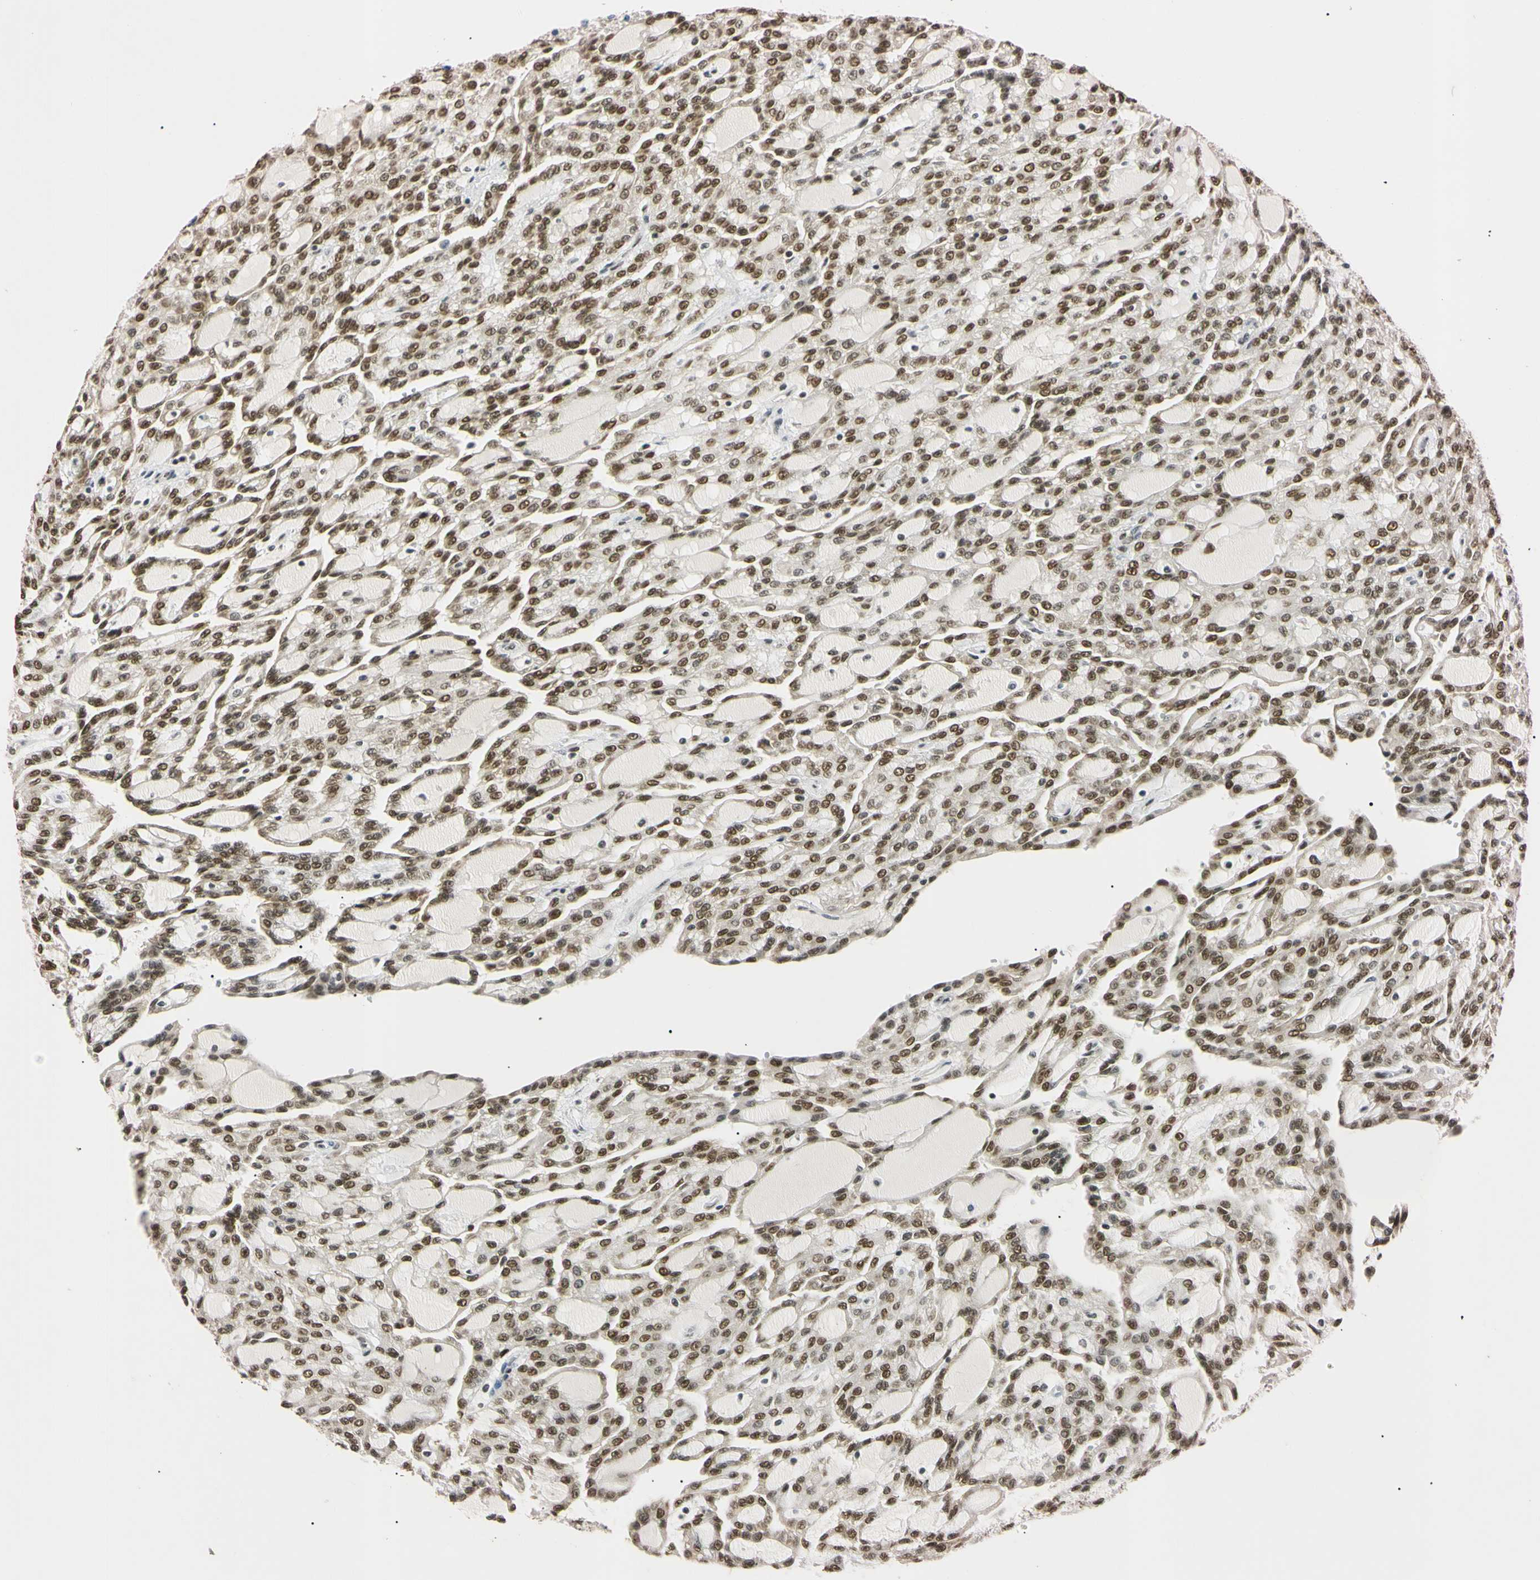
{"staining": {"intensity": "strong", "quantity": ">75%", "location": "nuclear"}, "tissue": "renal cancer", "cell_type": "Tumor cells", "image_type": "cancer", "snomed": [{"axis": "morphology", "description": "Adenocarcinoma, NOS"}, {"axis": "topography", "description": "Kidney"}], "caption": "Protein expression analysis of renal cancer reveals strong nuclear staining in about >75% of tumor cells.", "gene": "SMARCA5", "patient": {"sex": "male", "age": 63}}